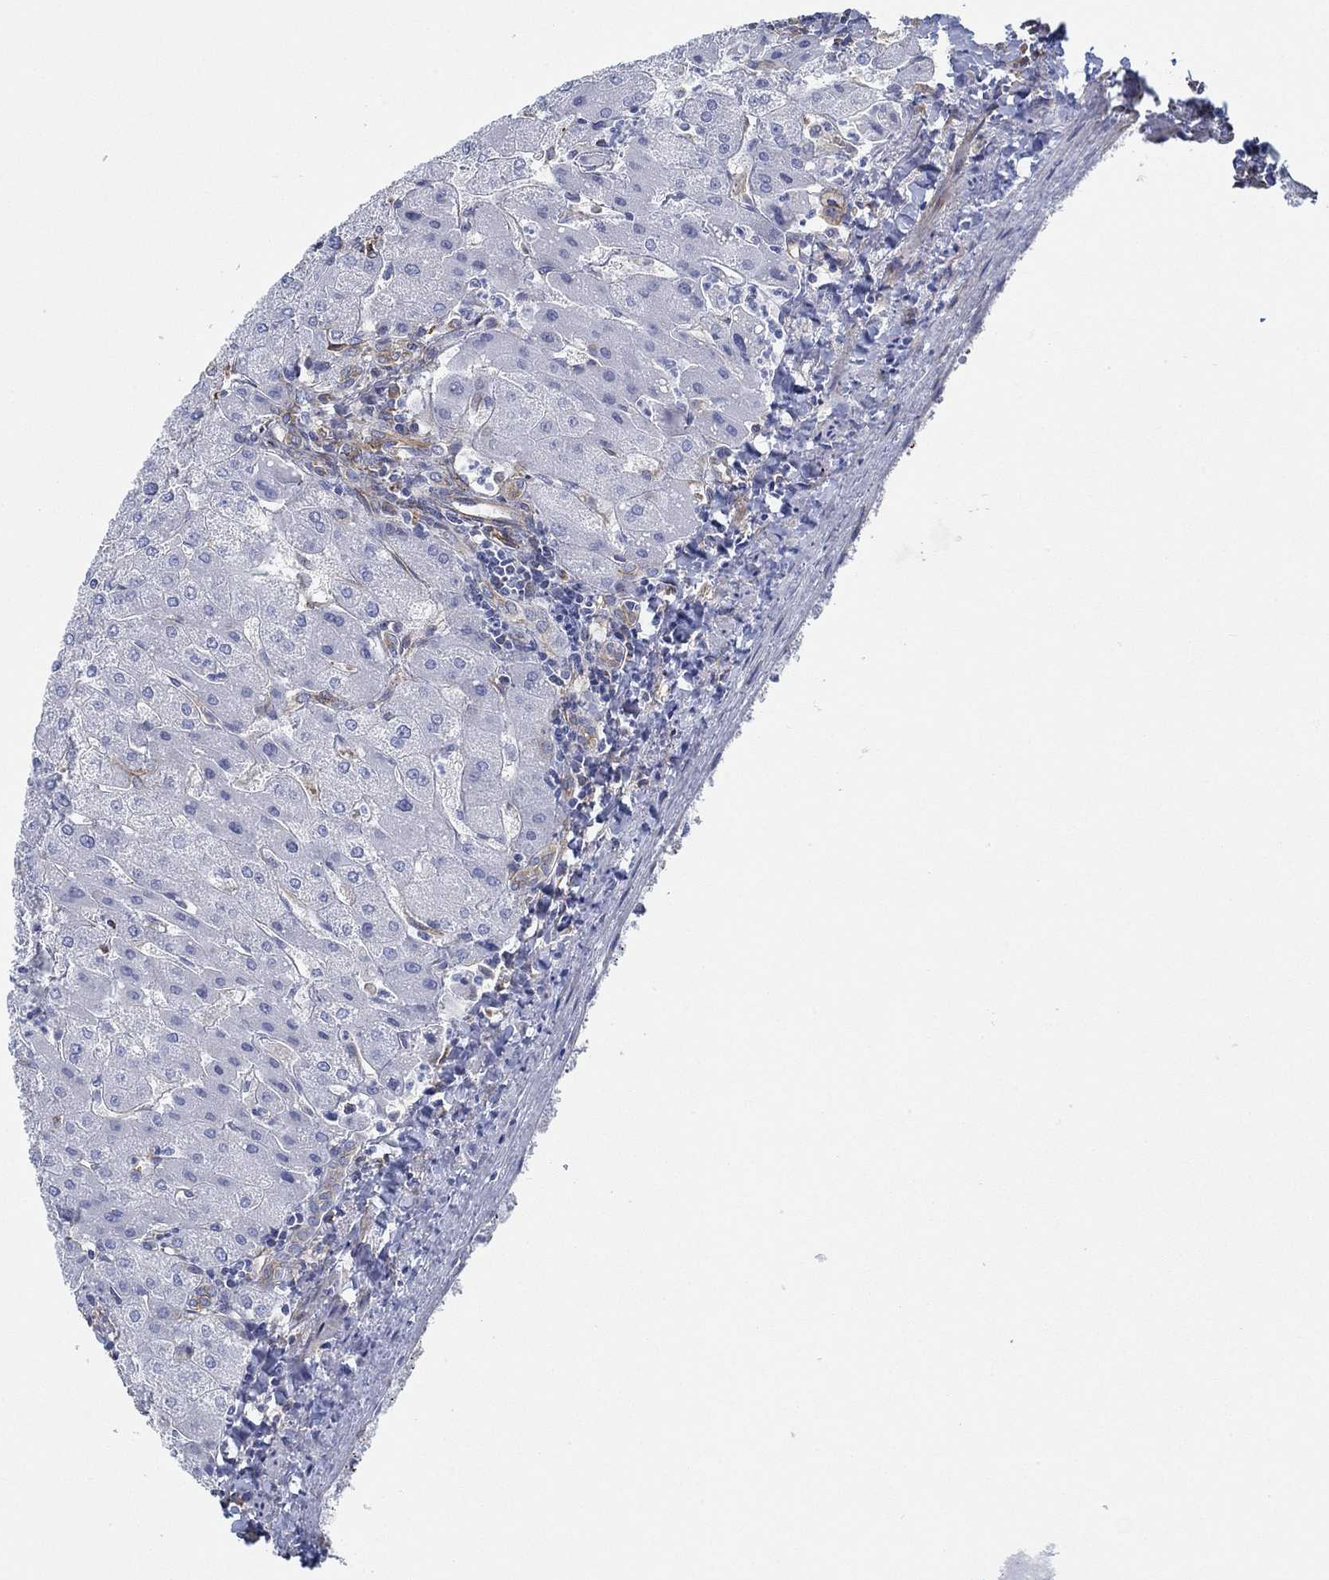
{"staining": {"intensity": "moderate", "quantity": "25%-75%", "location": "cytoplasmic/membranous"}, "tissue": "liver", "cell_type": "Cholangiocytes", "image_type": "normal", "snomed": [{"axis": "morphology", "description": "Normal tissue, NOS"}, {"axis": "topography", "description": "Liver"}], "caption": "Normal liver reveals moderate cytoplasmic/membranous expression in about 25%-75% of cholangiocytes The staining was performed using DAB (3,3'-diaminobenzidine), with brown indicating positive protein expression. Nuclei are stained blue with hematoxylin..", "gene": "STC2", "patient": {"sex": "male", "age": 67}}